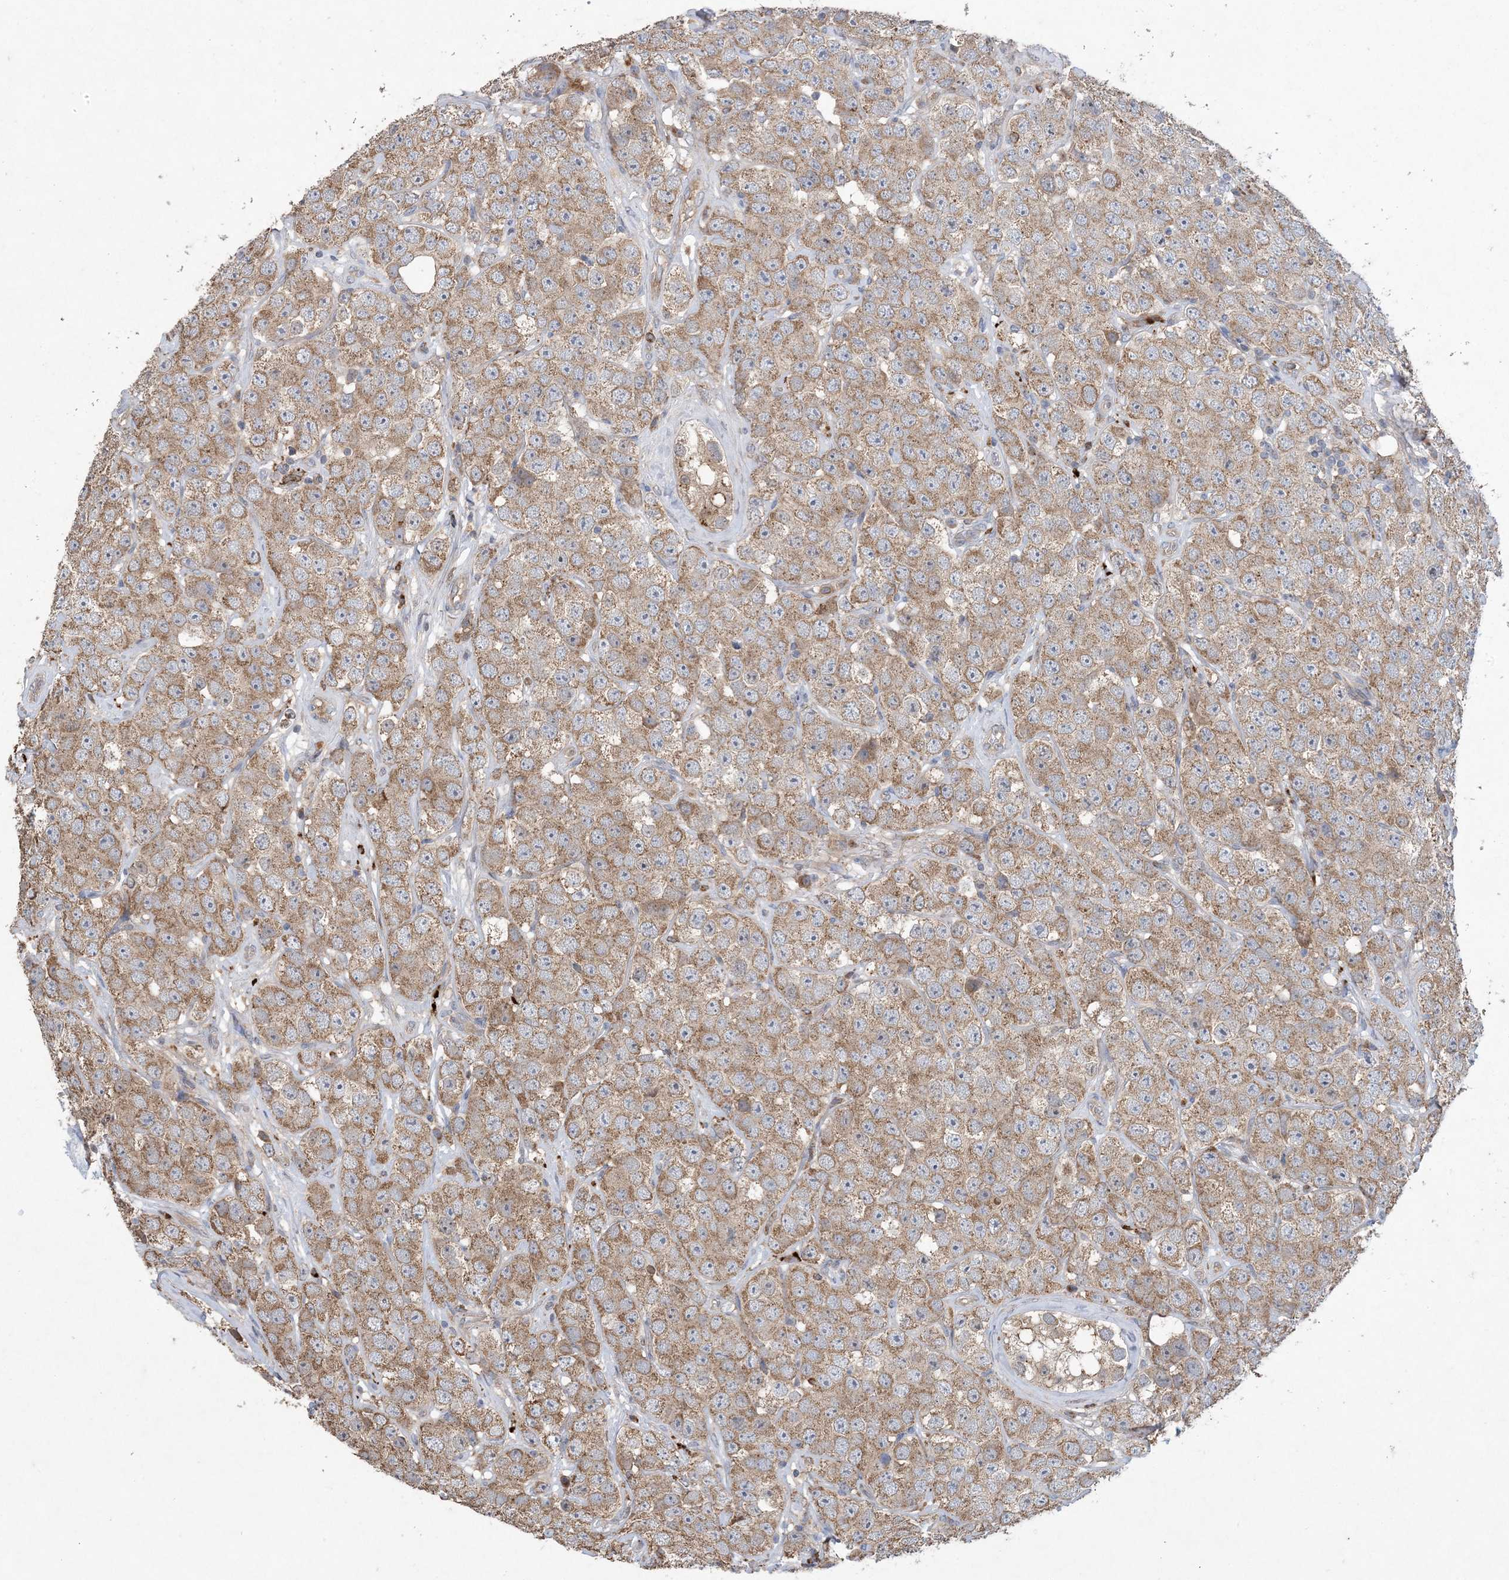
{"staining": {"intensity": "moderate", "quantity": ">75%", "location": "cytoplasmic/membranous"}, "tissue": "testis cancer", "cell_type": "Tumor cells", "image_type": "cancer", "snomed": [{"axis": "morphology", "description": "Seminoma, NOS"}, {"axis": "topography", "description": "Testis"}], "caption": "Protein analysis of testis cancer tissue demonstrates moderate cytoplasmic/membranous staining in approximately >75% of tumor cells. (DAB IHC with brightfield microscopy, high magnification).", "gene": "MASP2", "patient": {"sex": "male", "age": 28}}